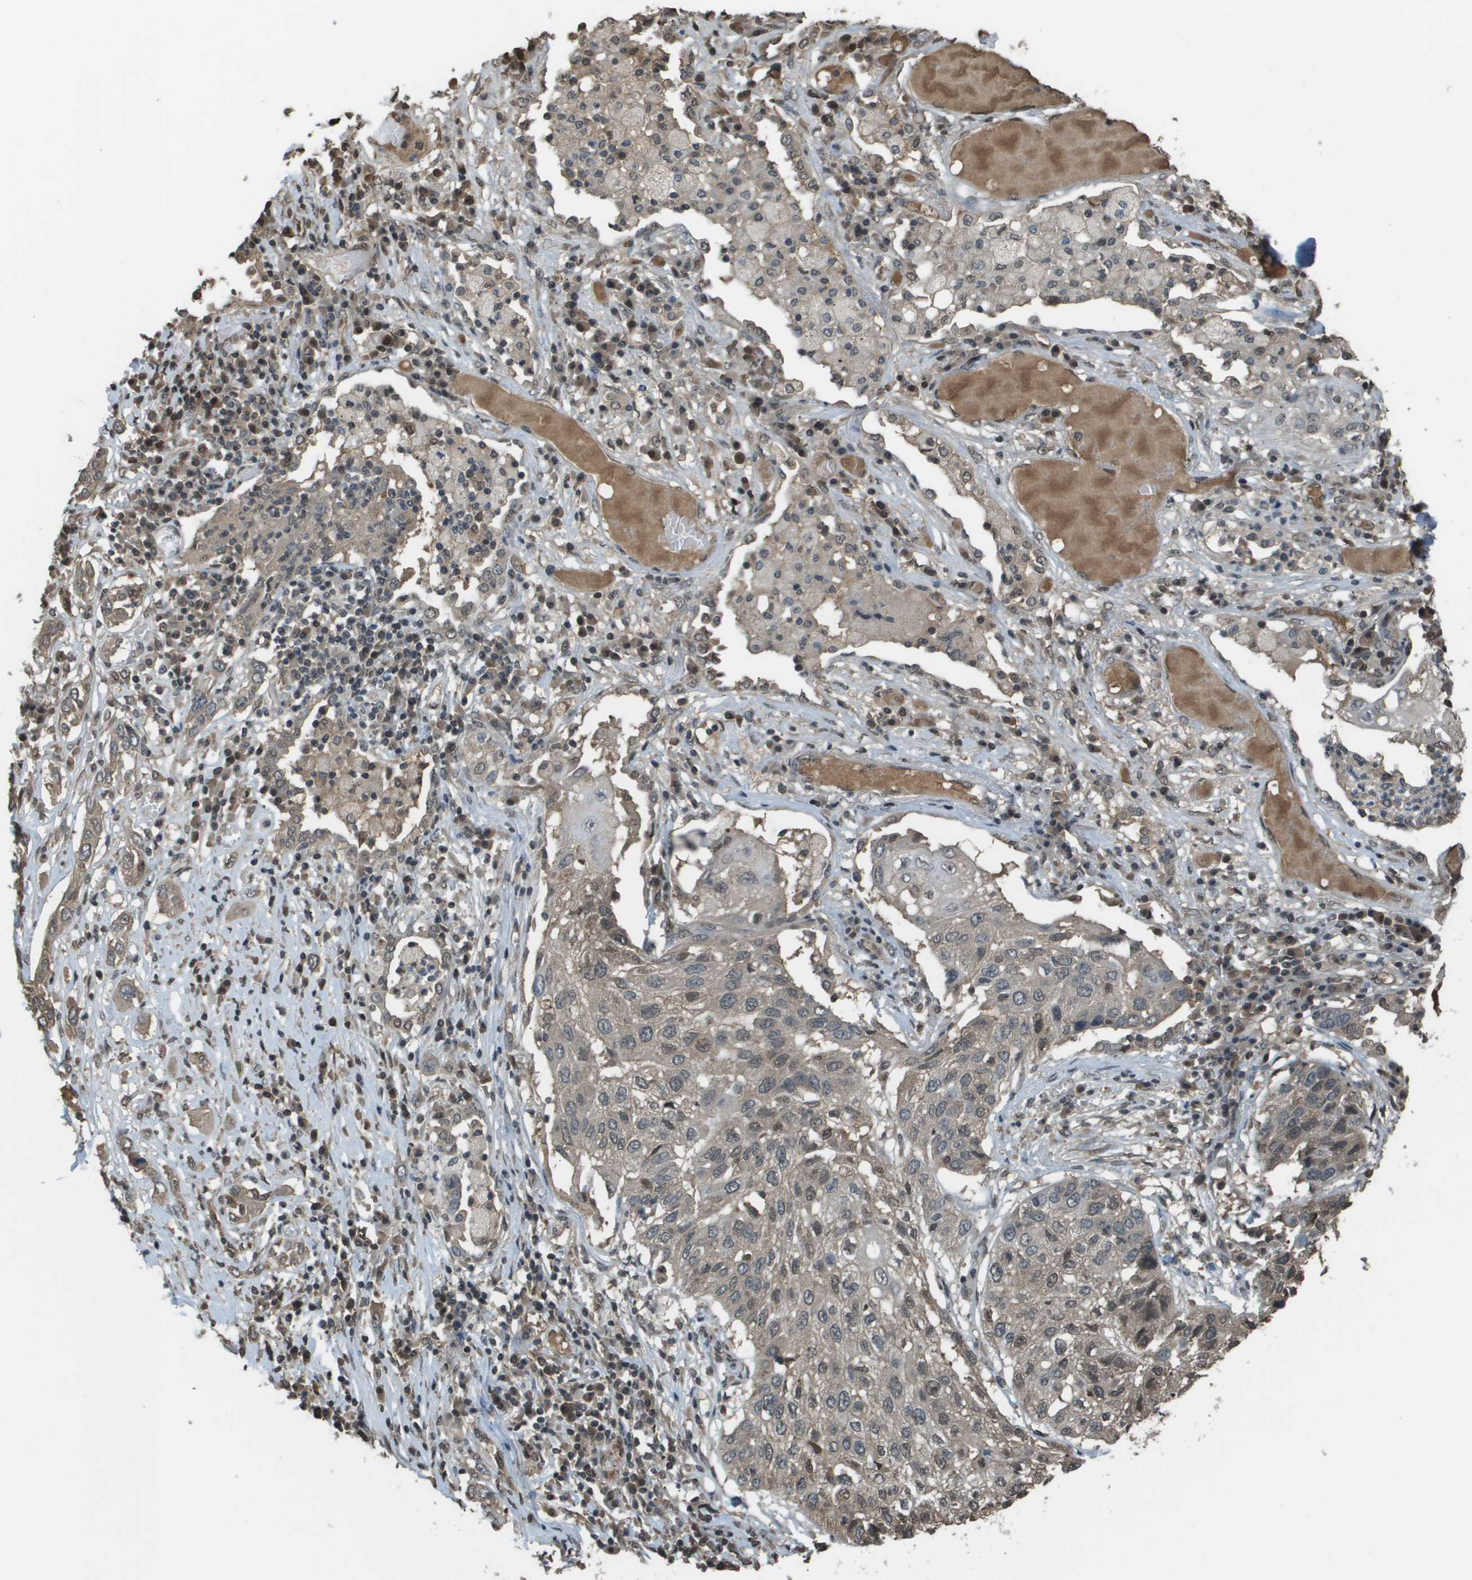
{"staining": {"intensity": "weak", "quantity": "25%-75%", "location": "cytoplasmic/membranous"}, "tissue": "lung cancer", "cell_type": "Tumor cells", "image_type": "cancer", "snomed": [{"axis": "morphology", "description": "Squamous cell carcinoma, NOS"}, {"axis": "topography", "description": "Lung"}], "caption": "Weak cytoplasmic/membranous positivity for a protein is identified in about 25%-75% of tumor cells of lung cancer using immunohistochemistry (IHC).", "gene": "NDRG2", "patient": {"sex": "male", "age": 71}}